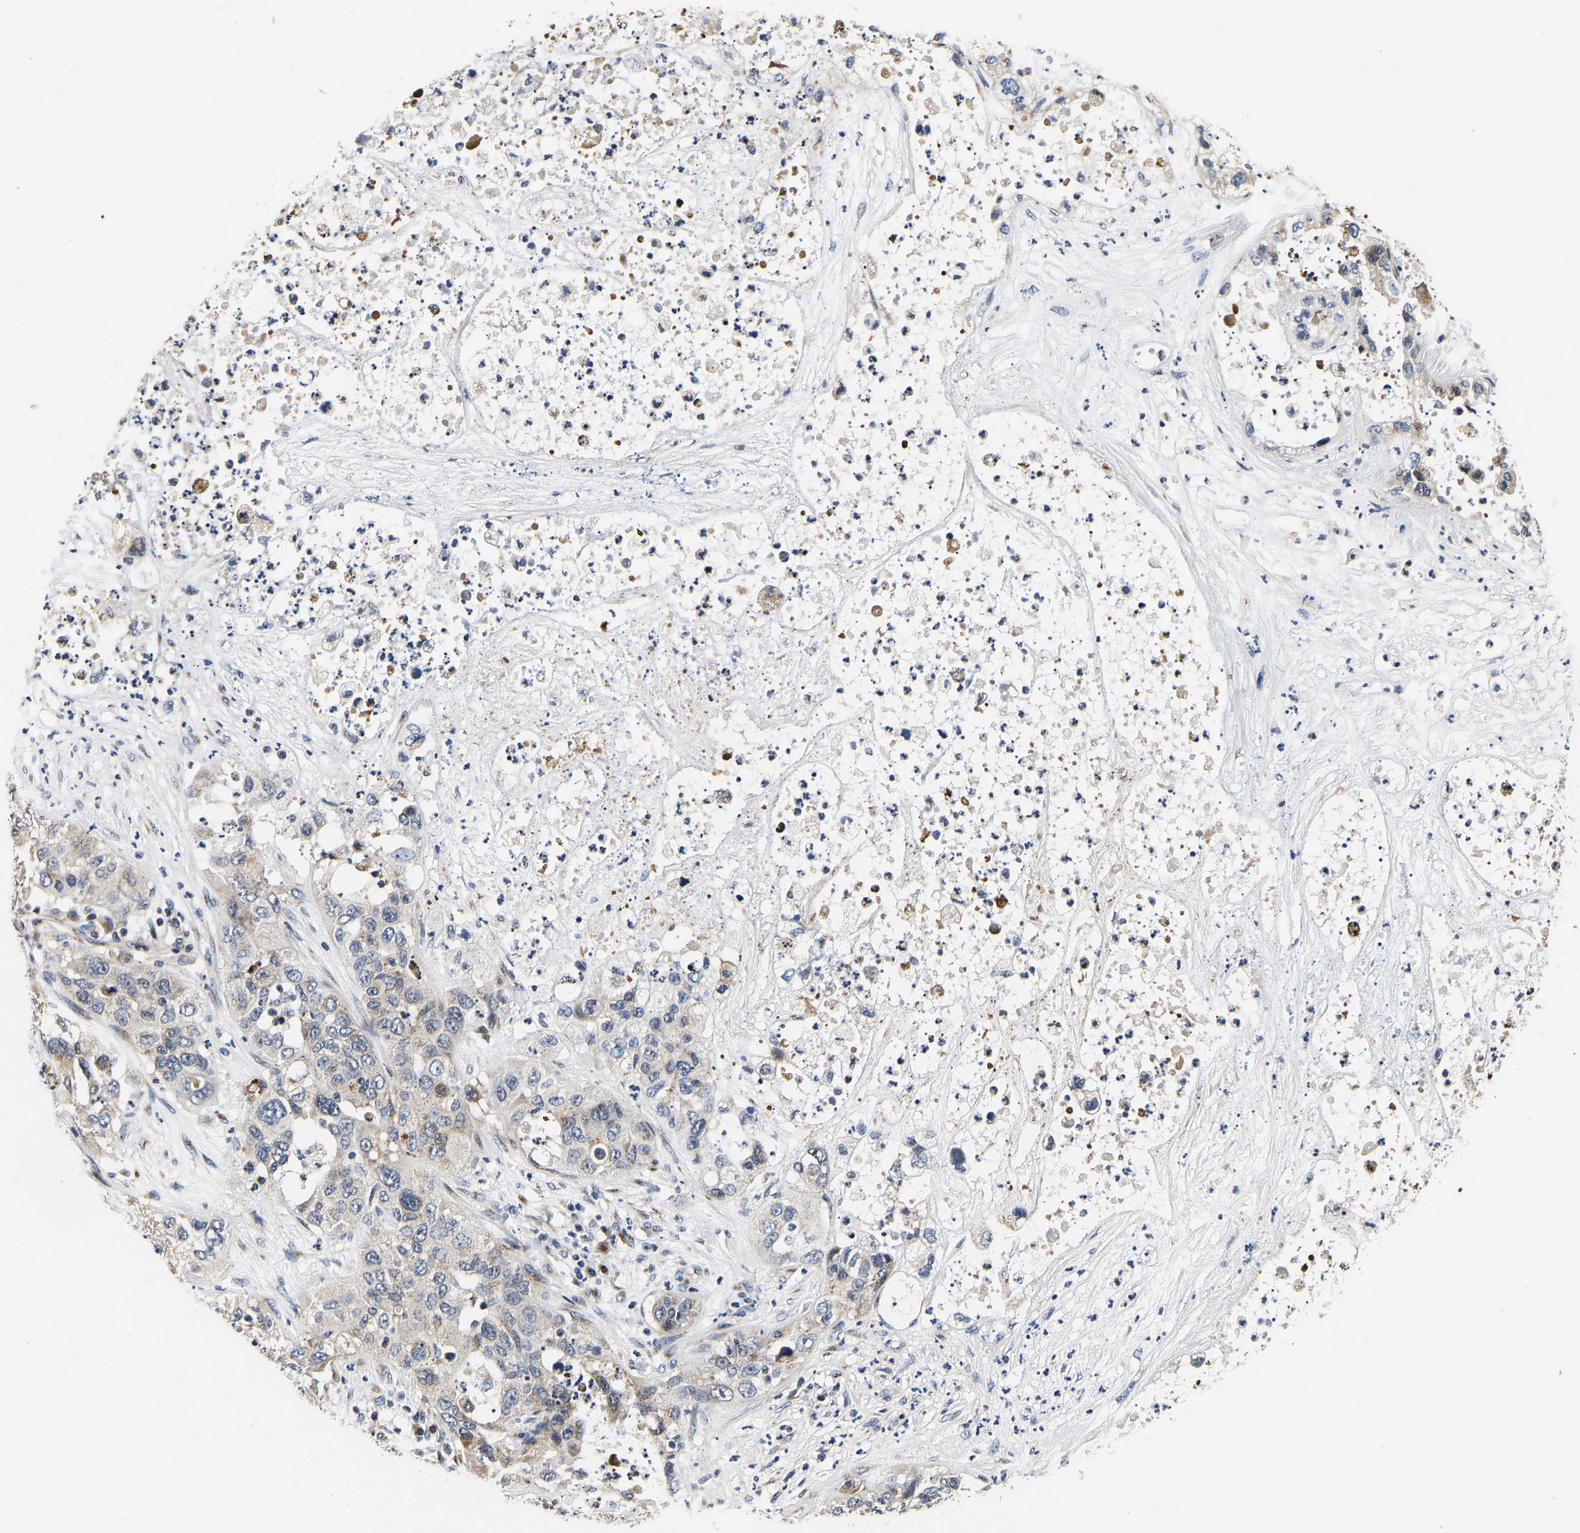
{"staining": {"intensity": "moderate", "quantity": "<25%", "location": "cytoplasmic/membranous"}, "tissue": "pancreatic cancer", "cell_type": "Tumor cells", "image_type": "cancer", "snomed": [{"axis": "morphology", "description": "Adenocarcinoma, NOS"}, {"axis": "topography", "description": "Pancreas"}], "caption": "The micrograph exhibits a brown stain indicating the presence of a protein in the cytoplasmic/membranous of tumor cells in pancreatic cancer. (IHC, brightfield microscopy, high magnification).", "gene": "RABAC1", "patient": {"sex": "female", "age": 78}}